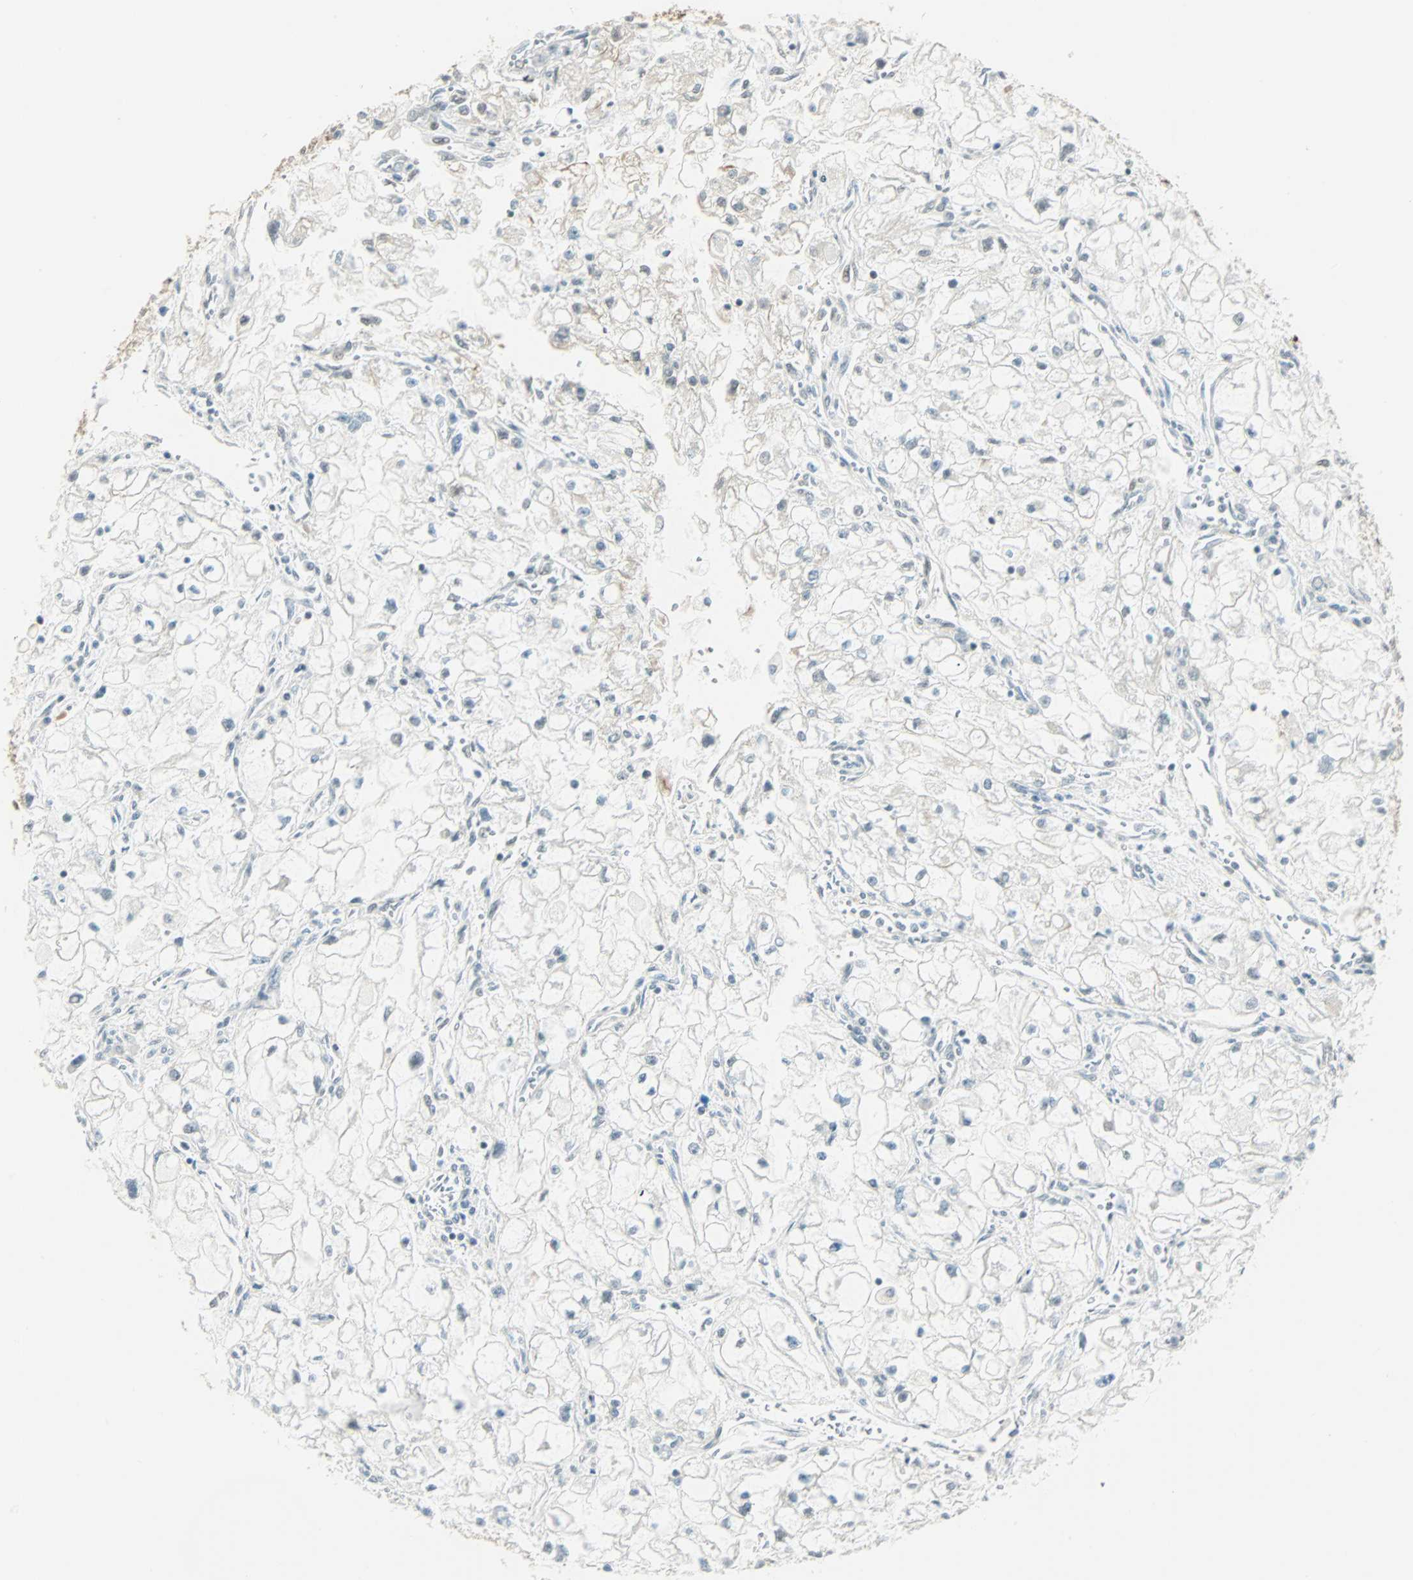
{"staining": {"intensity": "negative", "quantity": "none", "location": "none"}, "tissue": "renal cancer", "cell_type": "Tumor cells", "image_type": "cancer", "snomed": [{"axis": "morphology", "description": "Adenocarcinoma, NOS"}, {"axis": "topography", "description": "Kidney"}], "caption": "The image exhibits no staining of tumor cells in adenocarcinoma (renal).", "gene": "NELFE", "patient": {"sex": "female", "age": 70}}